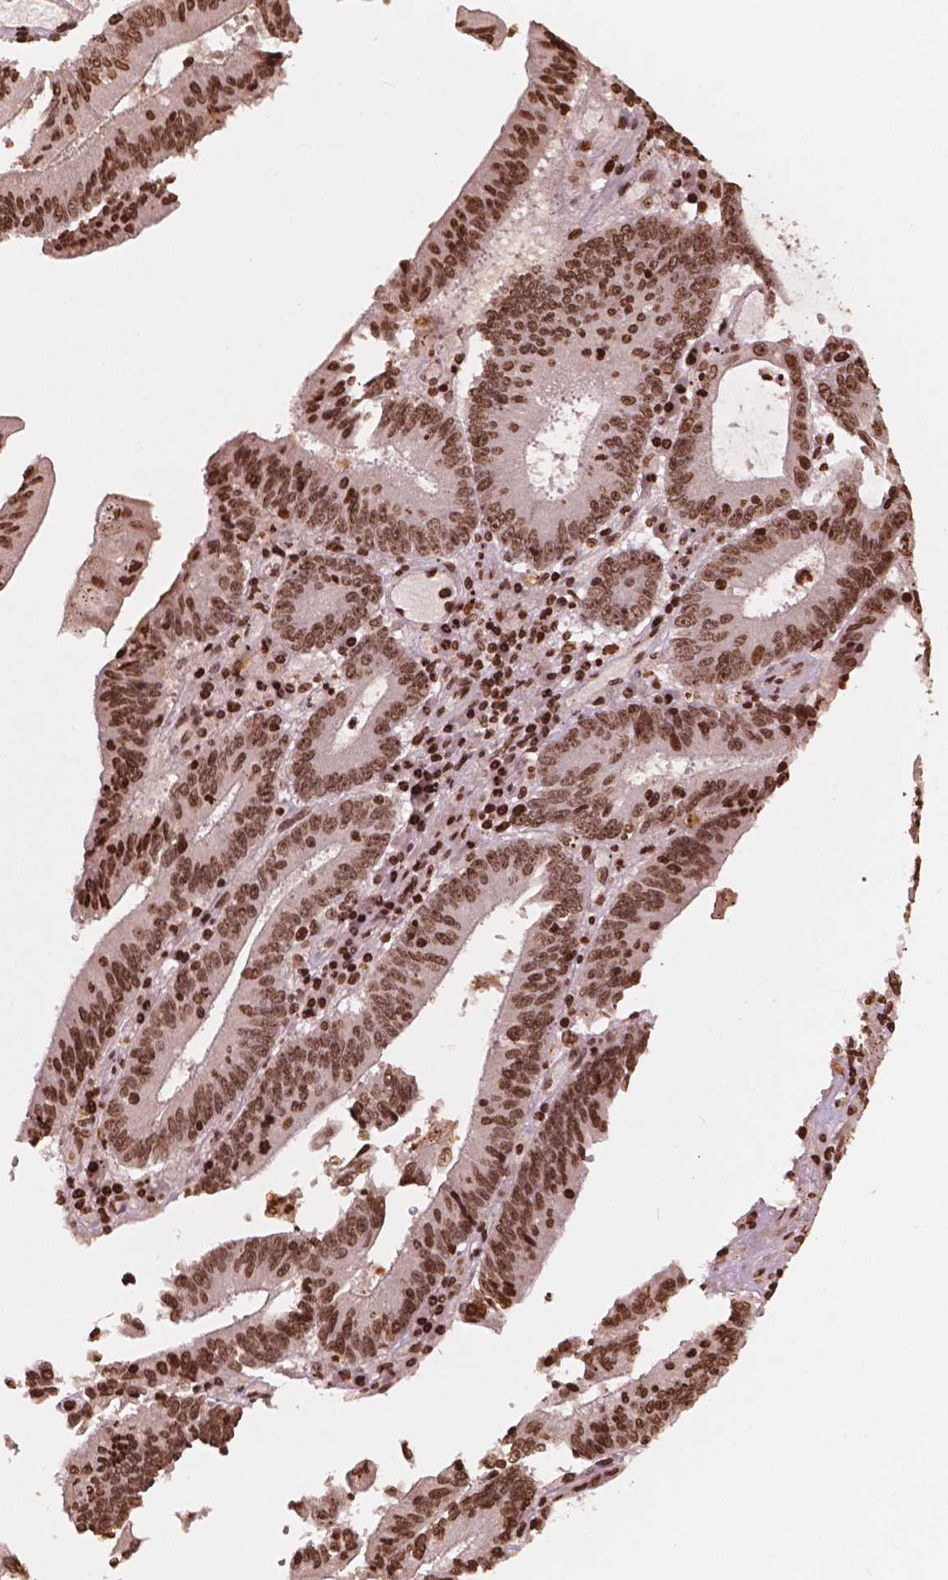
{"staining": {"intensity": "moderate", "quantity": ">75%", "location": "nuclear"}, "tissue": "stomach cancer", "cell_type": "Tumor cells", "image_type": "cancer", "snomed": [{"axis": "morphology", "description": "Adenocarcinoma, NOS"}, {"axis": "topography", "description": "Stomach, upper"}], "caption": "A high-resolution image shows immunohistochemistry staining of adenocarcinoma (stomach), which demonstrates moderate nuclear expression in about >75% of tumor cells.", "gene": "H3C7", "patient": {"sex": "male", "age": 68}}